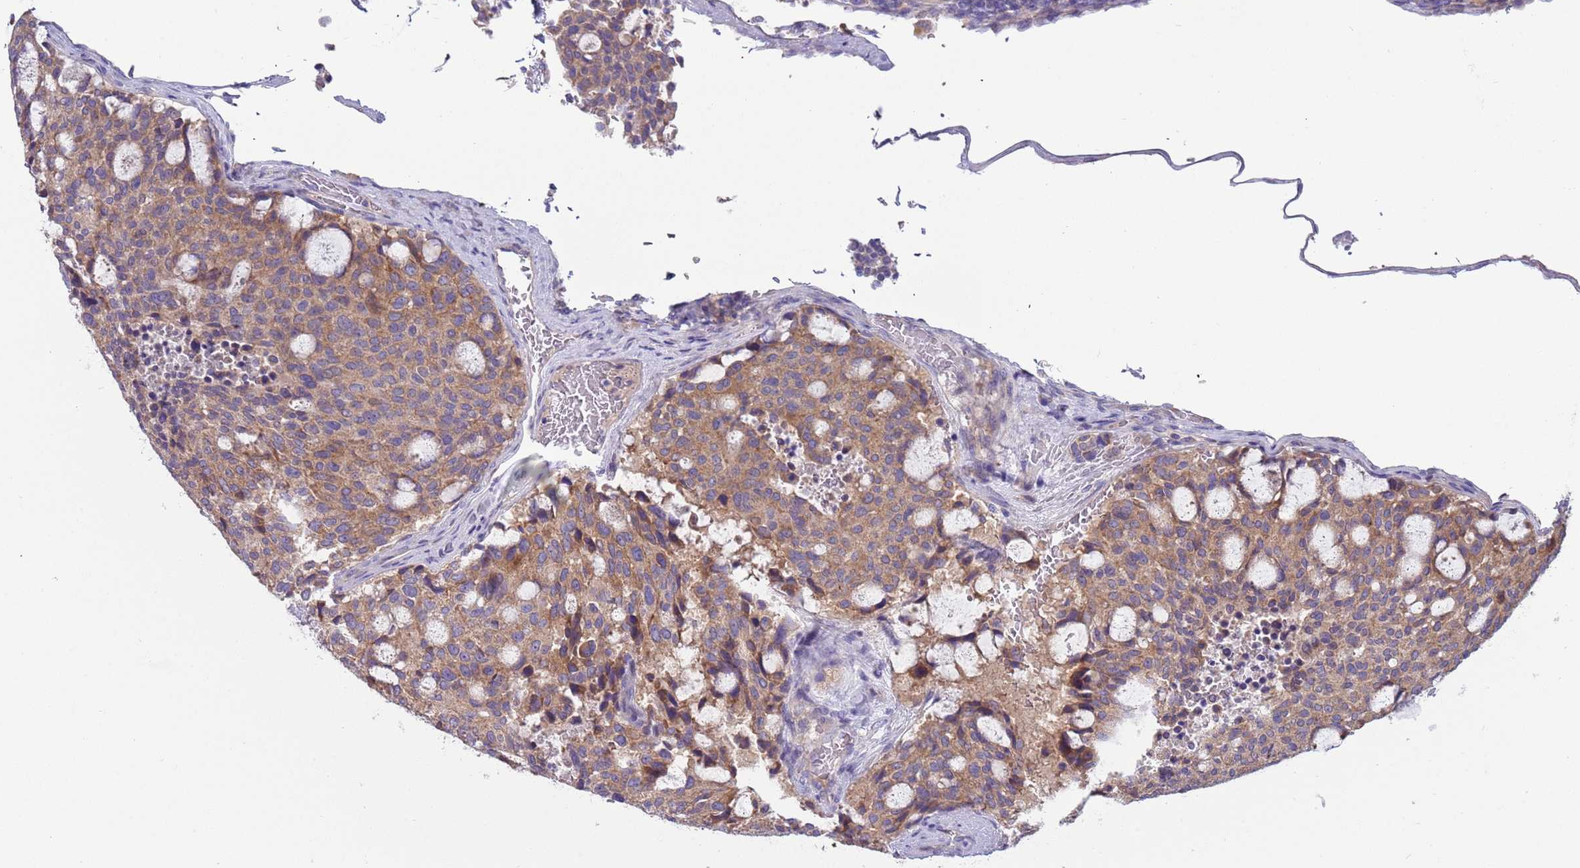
{"staining": {"intensity": "moderate", "quantity": ">75%", "location": "cytoplasmic/membranous"}, "tissue": "carcinoid", "cell_type": "Tumor cells", "image_type": "cancer", "snomed": [{"axis": "morphology", "description": "Carcinoid, malignant, NOS"}, {"axis": "topography", "description": "Pancreas"}], "caption": "A photomicrograph showing moderate cytoplasmic/membranous expression in about >75% of tumor cells in carcinoid (malignant), as visualized by brown immunohistochemical staining.", "gene": "UQCRQ", "patient": {"sex": "female", "age": 54}}